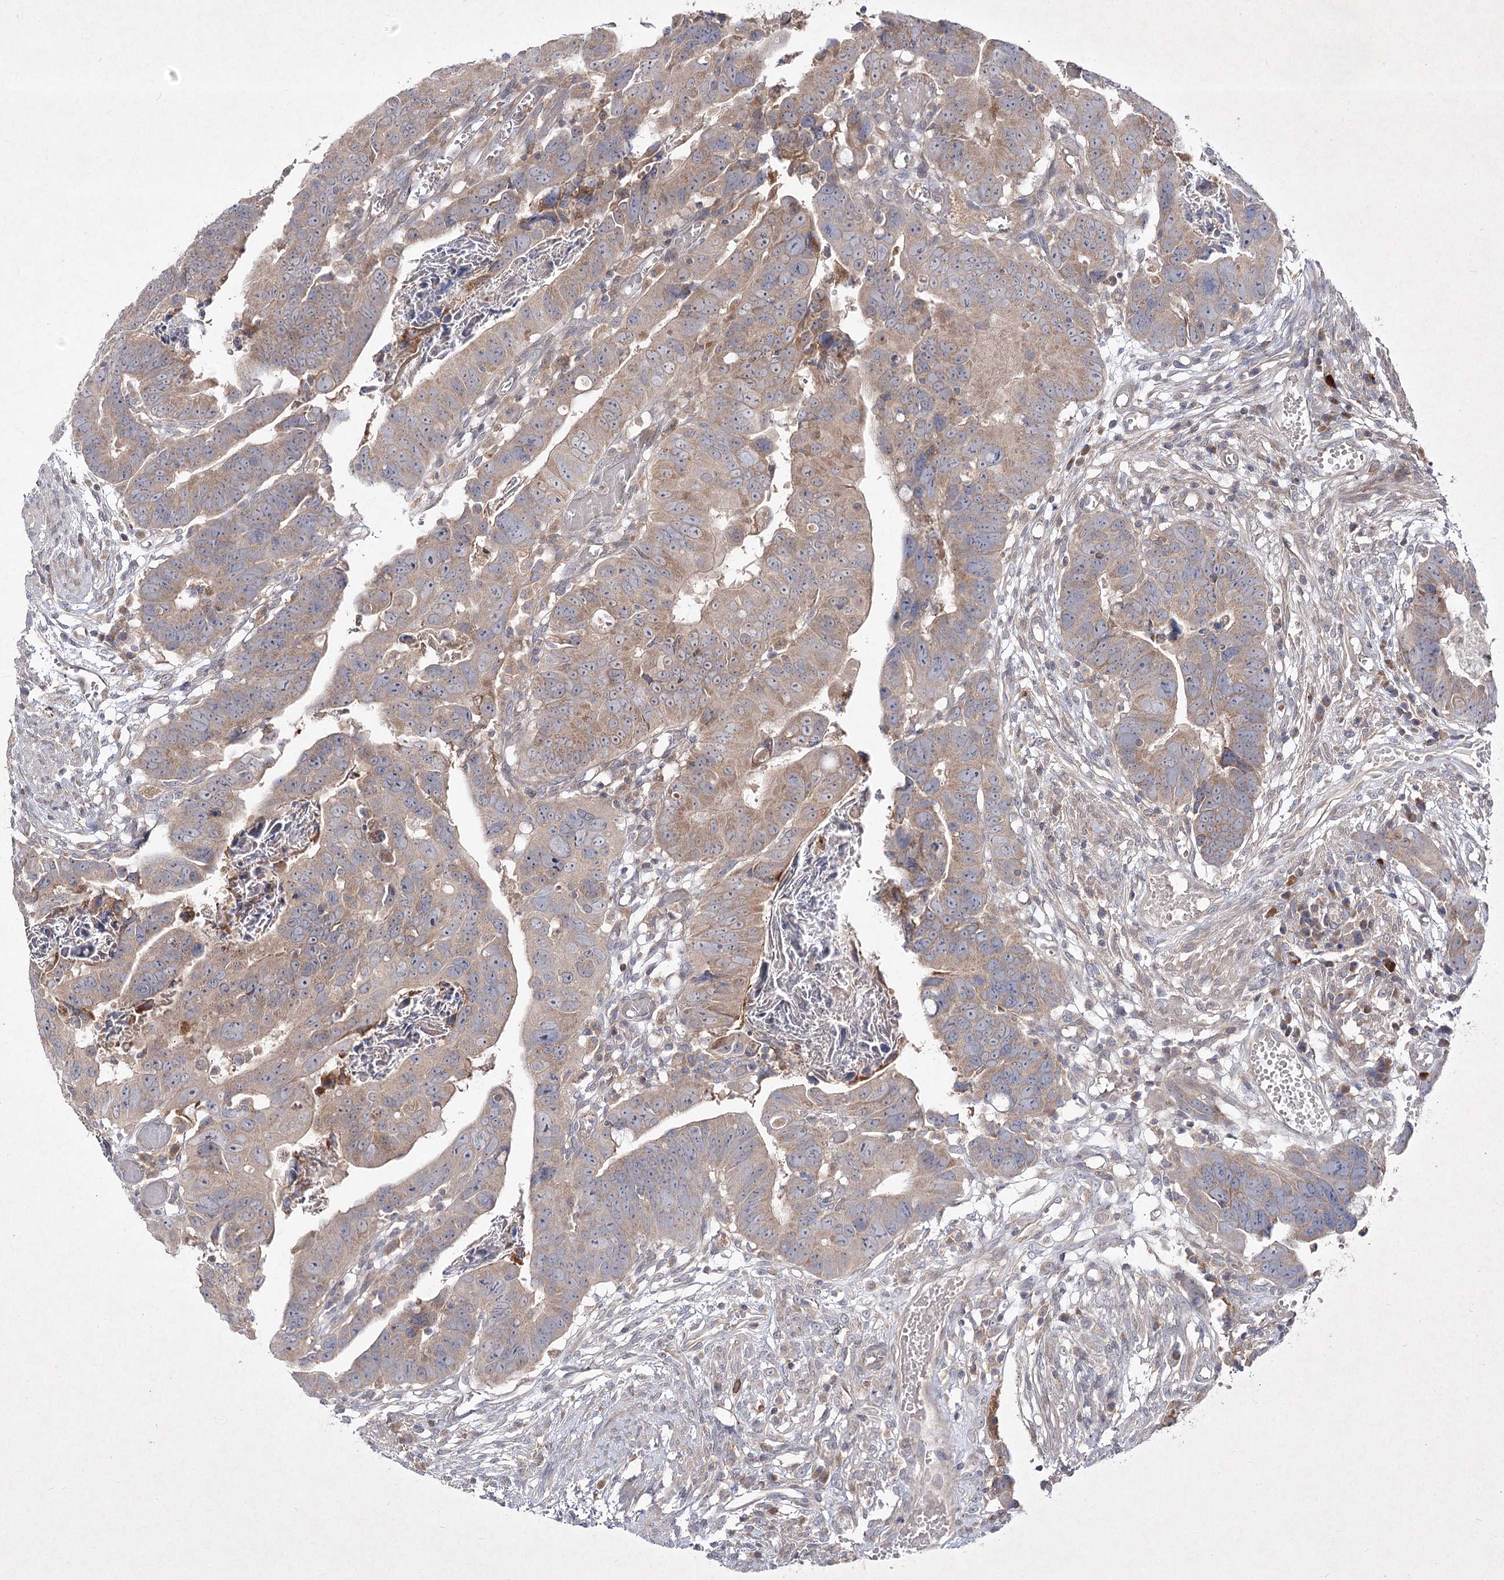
{"staining": {"intensity": "weak", "quantity": ">75%", "location": "cytoplasmic/membranous"}, "tissue": "colorectal cancer", "cell_type": "Tumor cells", "image_type": "cancer", "snomed": [{"axis": "morphology", "description": "Adenocarcinoma, NOS"}, {"axis": "topography", "description": "Rectum"}], "caption": "IHC micrograph of neoplastic tissue: human adenocarcinoma (colorectal) stained using IHC displays low levels of weak protein expression localized specifically in the cytoplasmic/membranous of tumor cells, appearing as a cytoplasmic/membranous brown color.", "gene": "CIB2", "patient": {"sex": "female", "age": 65}}